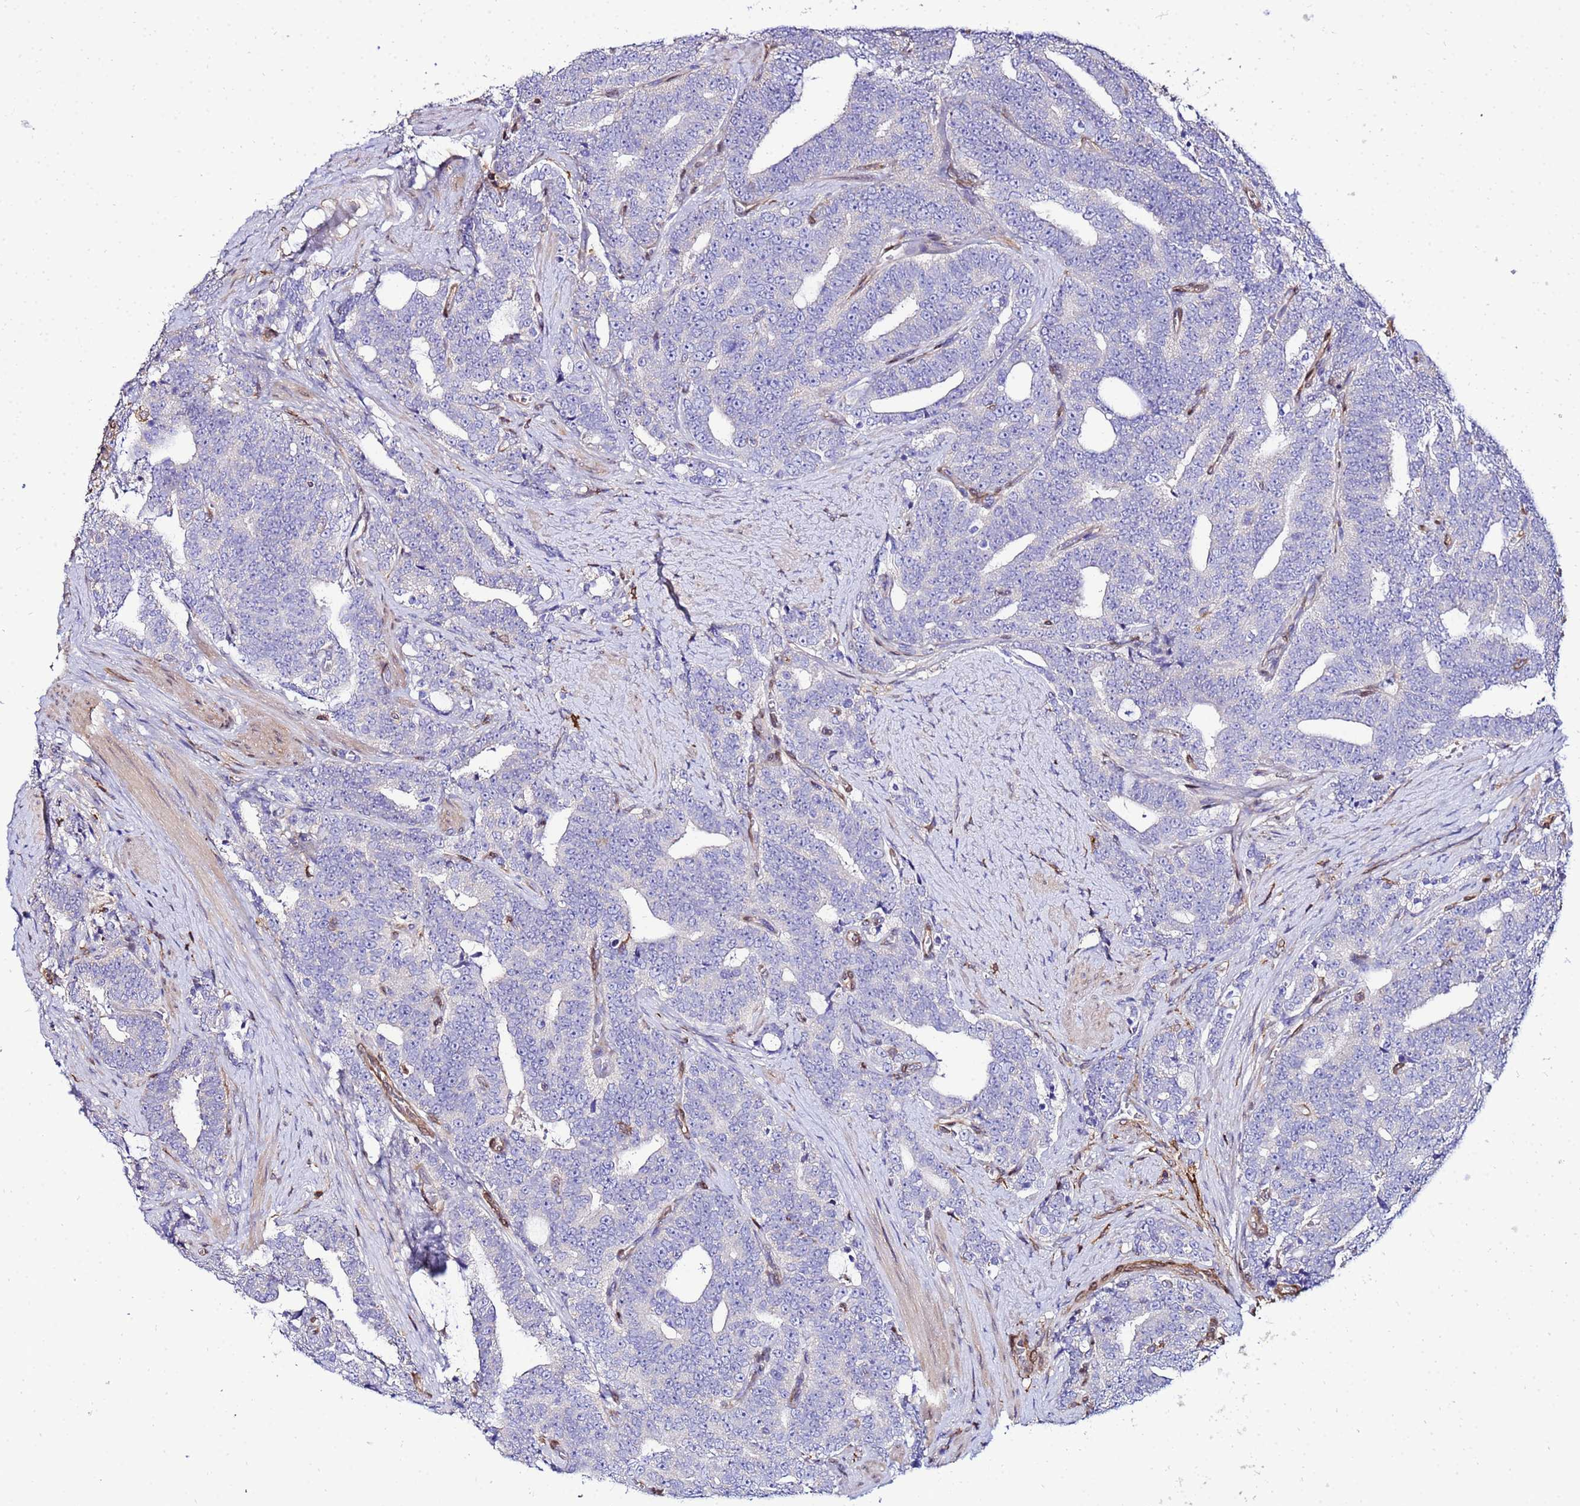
{"staining": {"intensity": "negative", "quantity": "none", "location": "none"}, "tissue": "prostate cancer", "cell_type": "Tumor cells", "image_type": "cancer", "snomed": [{"axis": "morphology", "description": "Adenocarcinoma, High grade"}, {"axis": "topography", "description": "Prostate and seminal vesicle, NOS"}], "caption": "Immunohistochemical staining of prostate adenocarcinoma (high-grade) exhibits no significant positivity in tumor cells.", "gene": "DBNDD2", "patient": {"sex": "male", "age": 67}}